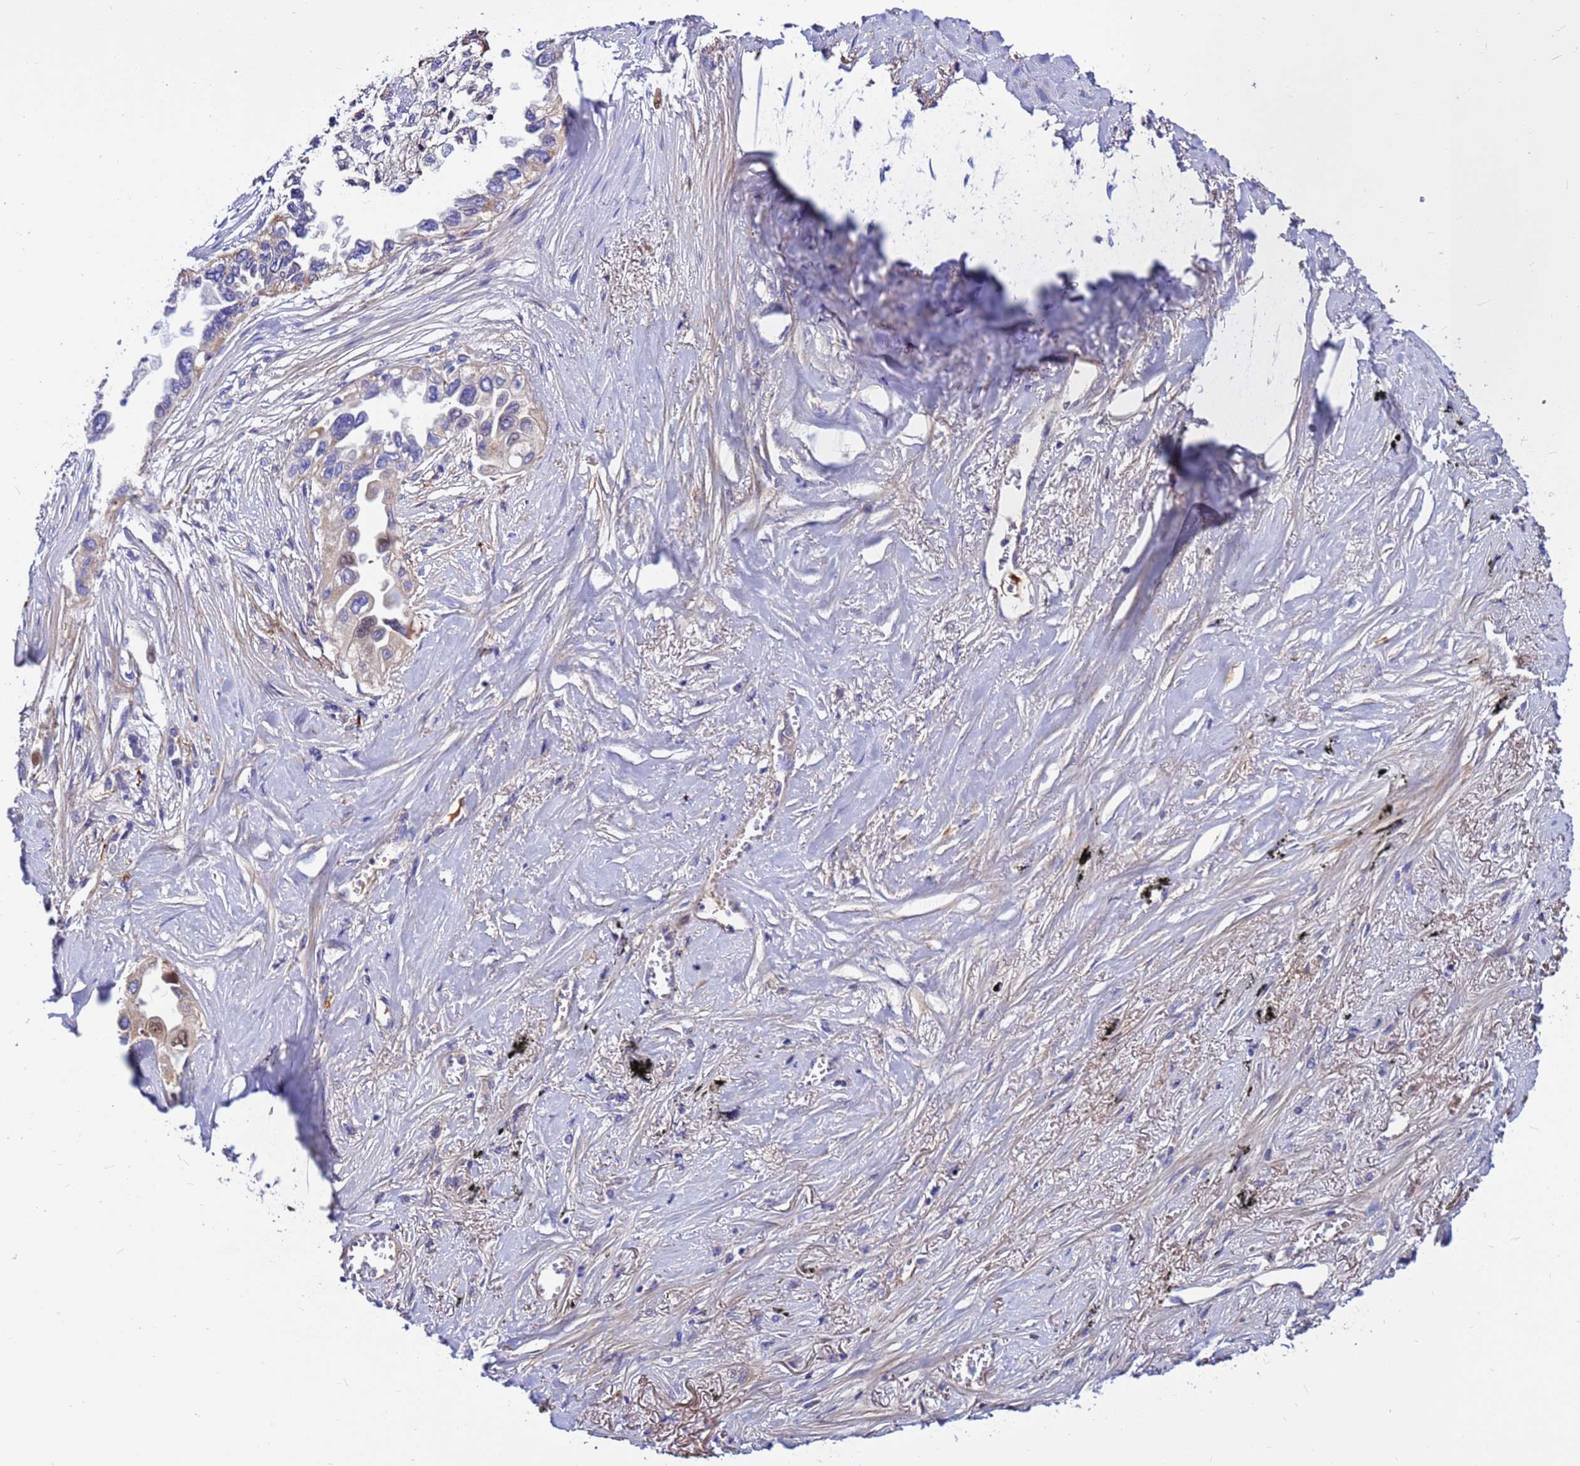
{"staining": {"intensity": "moderate", "quantity": "<25%", "location": "cytoplasmic/membranous"}, "tissue": "lung cancer", "cell_type": "Tumor cells", "image_type": "cancer", "snomed": [{"axis": "morphology", "description": "Adenocarcinoma, NOS"}, {"axis": "topography", "description": "Lung"}], "caption": "The image displays staining of lung cancer (adenocarcinoma), revealing moderate cytoplasmic/membranous protein expression (brown color) within tumor cells.", "gene": "CRHBP", "patient": {"sex": "female", "age": 76}}